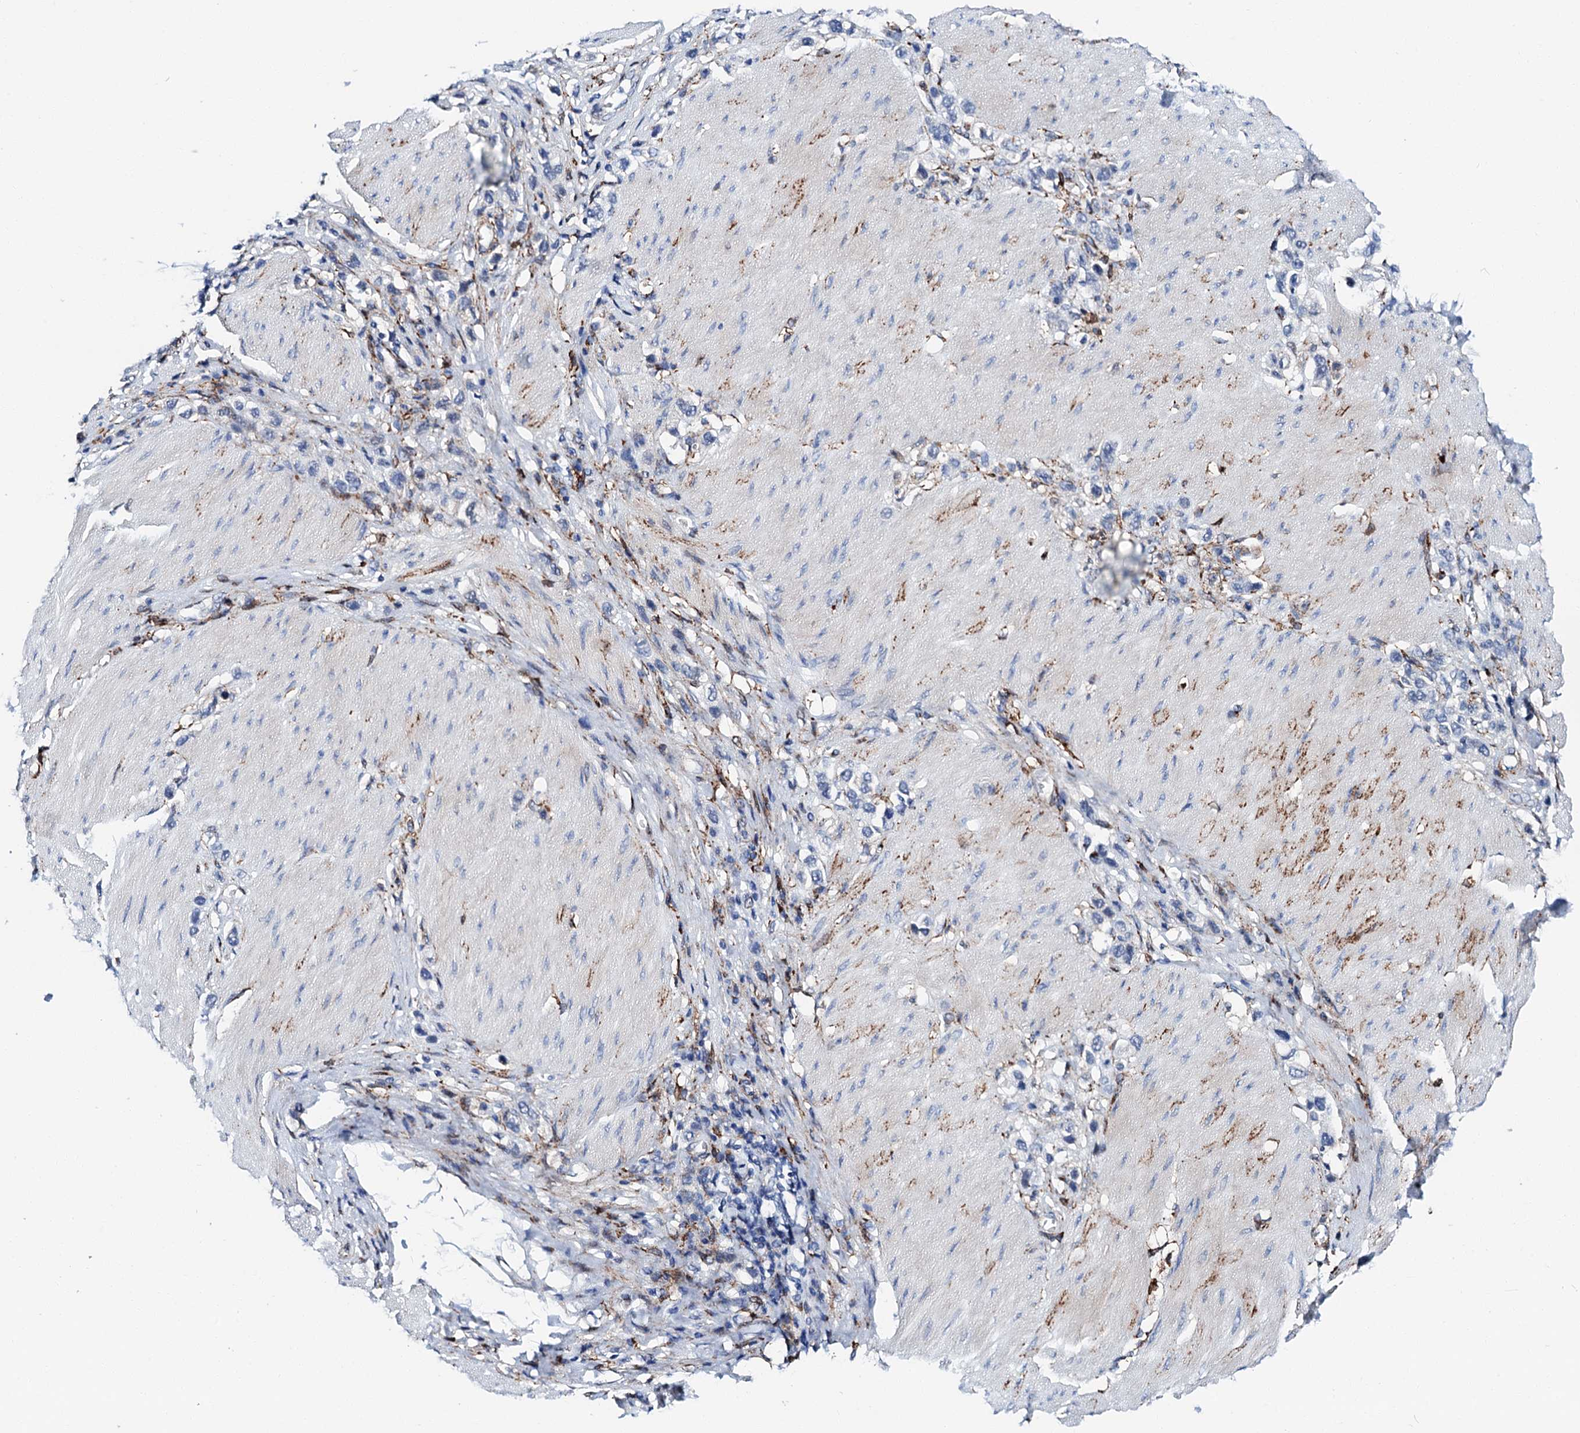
{"staining": {"intensity": "negative", "quantity": "none", "location": "none"}, "tissue": "stomach cancer", "cell_type": "Tumor cells", "image_type": "cancer", "snomed": [{"axis": "morphology", "description": "Normal tissue, NOS"}, {"axis": "morphology", "description": "Adenocarcinoma, NOS"}, {"axis": "topography", "description": "Stomach, upper"}, {"axis": "topography", "description": "Stomach"}], "caption": "Stomach adenocarcinoma was stained to show a protein in brown. There is no significant positivity in tumor cells.", "gene": "MED13L", "patient": {"sex": "female", "age": 65}}